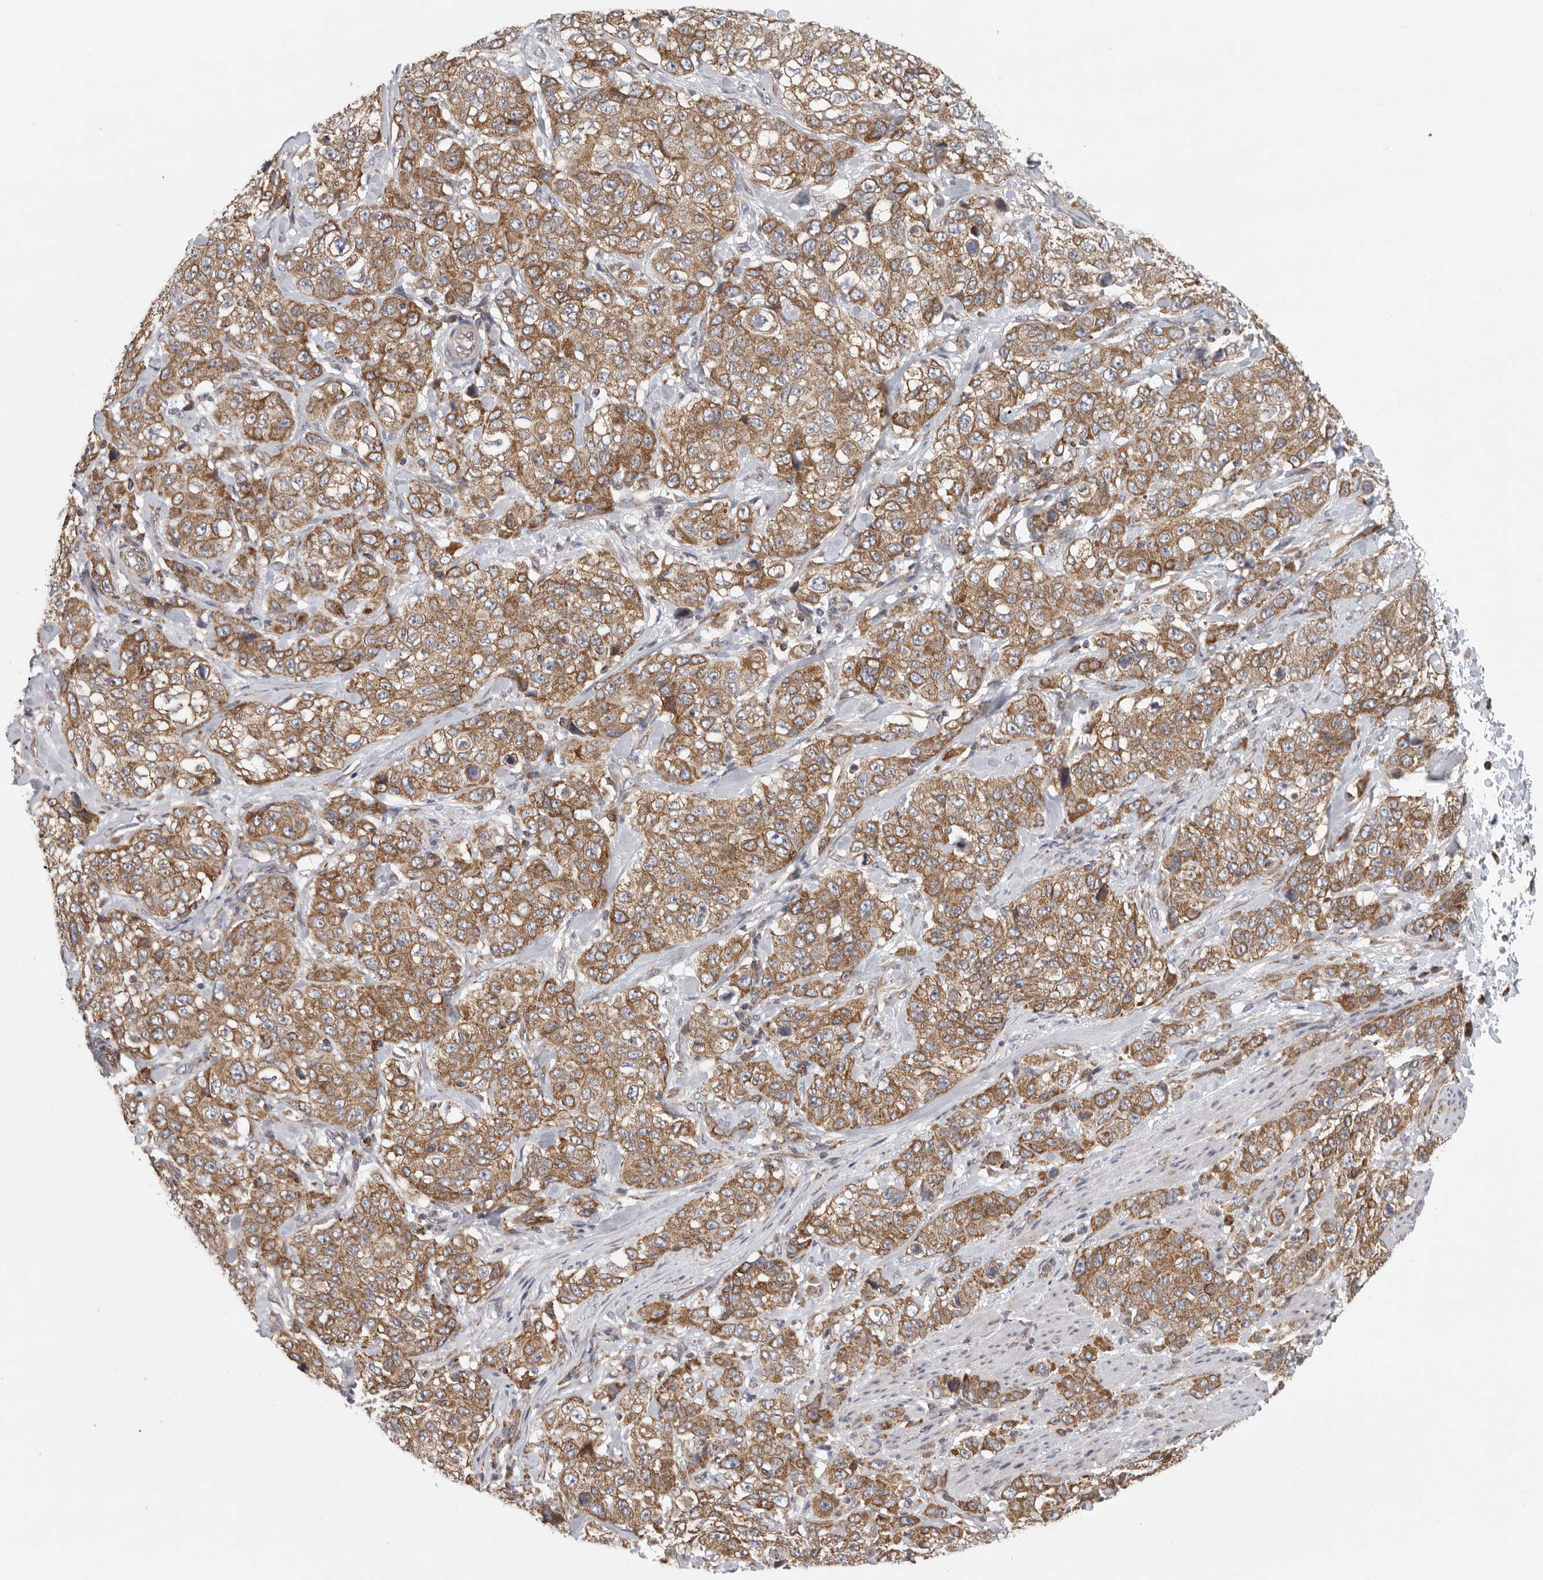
{"staining": {"intensity": "moderate", "quantity": ">75%", "location": "cytoplasmic/membranous"}, "tissue": "stomach cancer", "cell_type": "Tumor cells", "image_type": "cancer", "snomed": [{"axis": "morphology", "description": "Adenocarcinoma, NOS"}, {"axis": "topography", "description": "Stomach"}], "caption": "This is an image of IHC staining of stomach adenocarcinoma, which shows moderate expression in the cytoplasmic/membranous of tumor cells.", "gene": "FKBP8", "patient": {"sex": "male", "age": 48}}